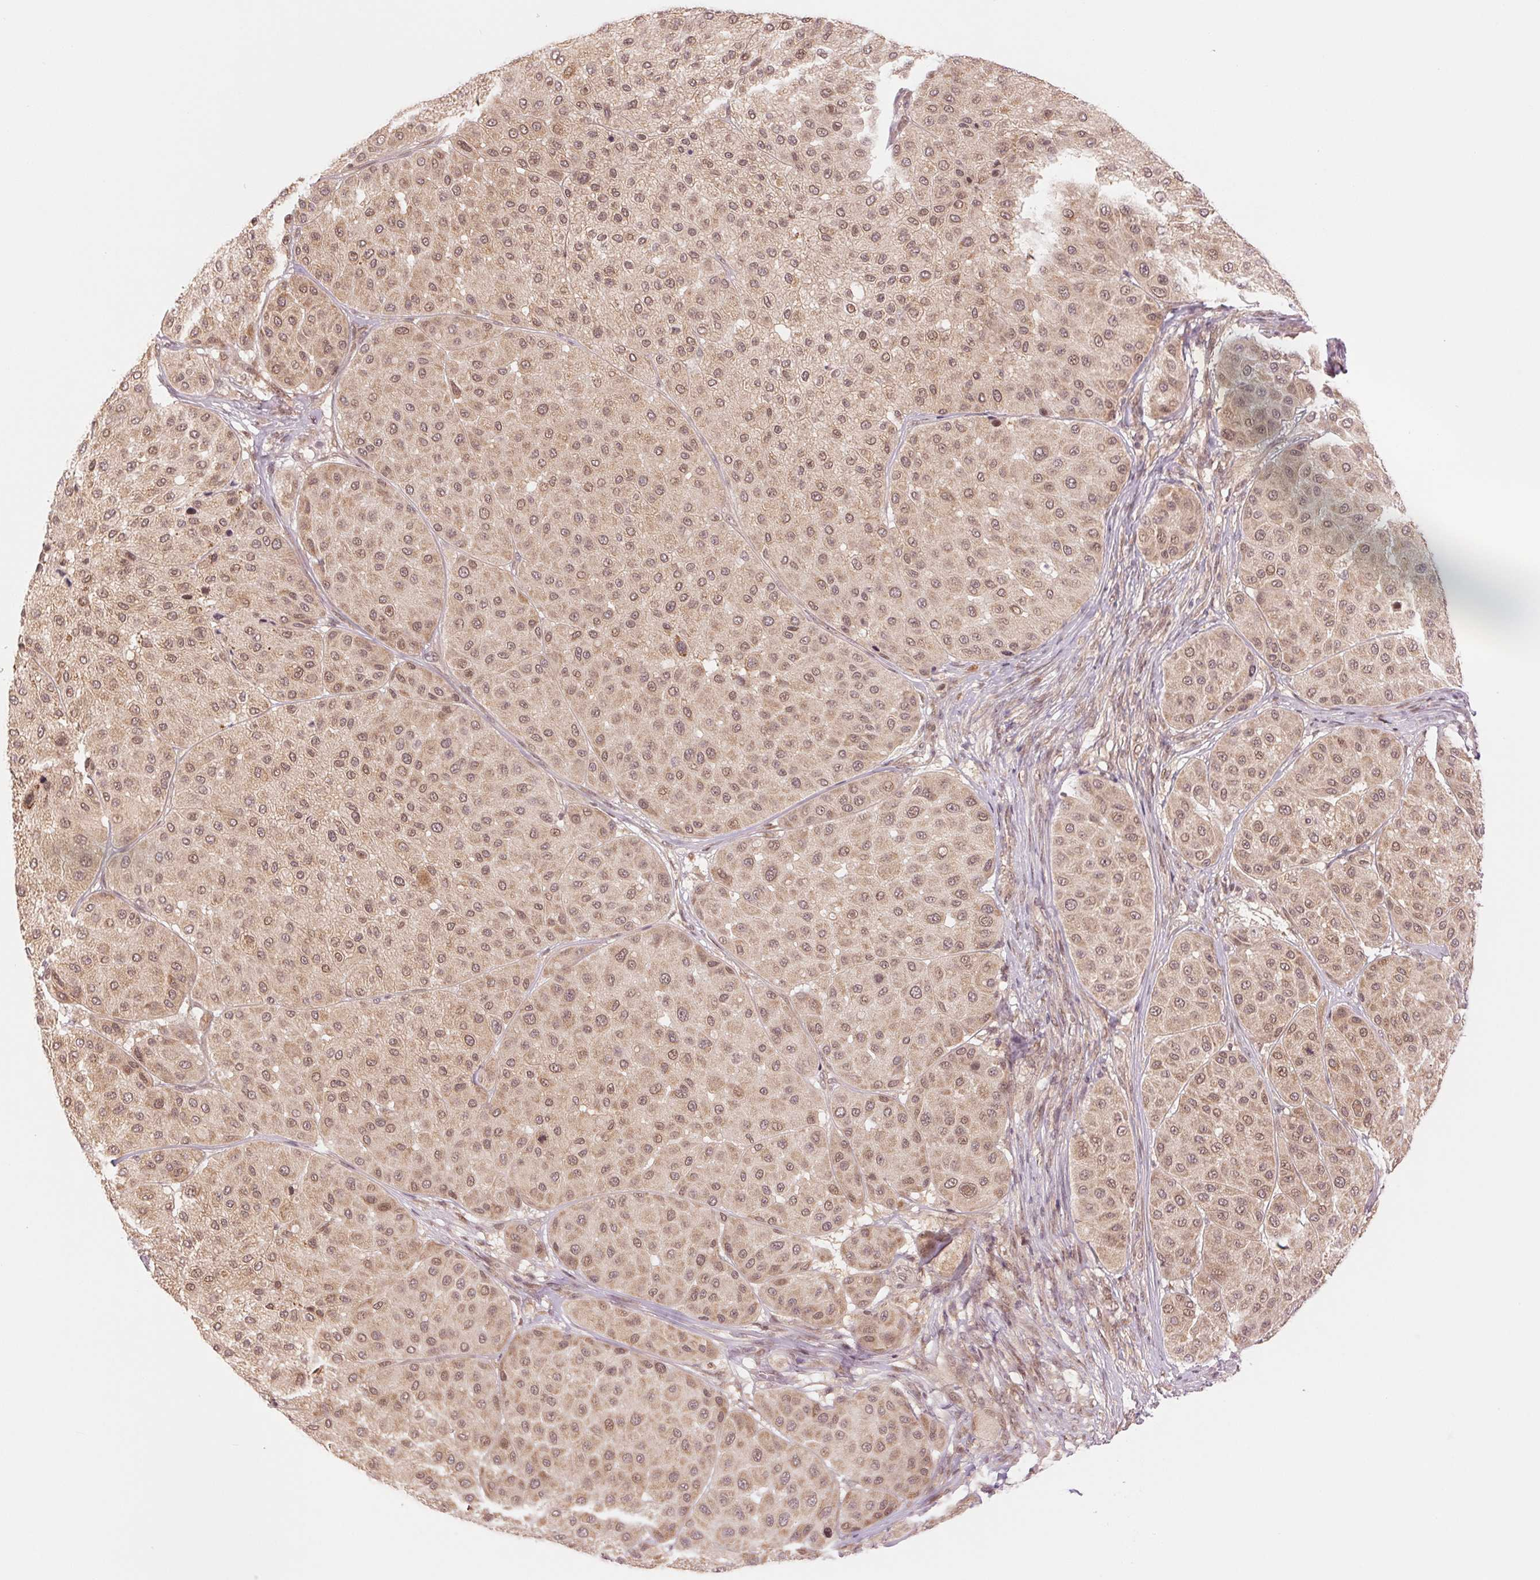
{"staining": {"intensity": "weak", "quantity": ">75%", "location": "cytoplasmic/membranous,nuclear"}, "tissue": "melanoma", "cell_type": "Tumor cells", "image_type": "cancer", "snomed": [{"axis": "morphology", "description": "Malignant melanoma, Metastatic site"}, {"axis": "topography", "description": "Smooth muscle"}], "caption": "DAB (3,3'-diaminobenzidine) immunohistochemical staining of human malignant melanoma (metastatic site) demonstrates weak cytoplasmic/membranous and nuclear protein expression in about >75% of tumor cells. The staining is performed using DAB brown chromogen to label protein expression. The nuclei are counter-stained blue using hematoxylin.", "gene": "ERI3", "patient": {"sex": "male", "age": 41}}